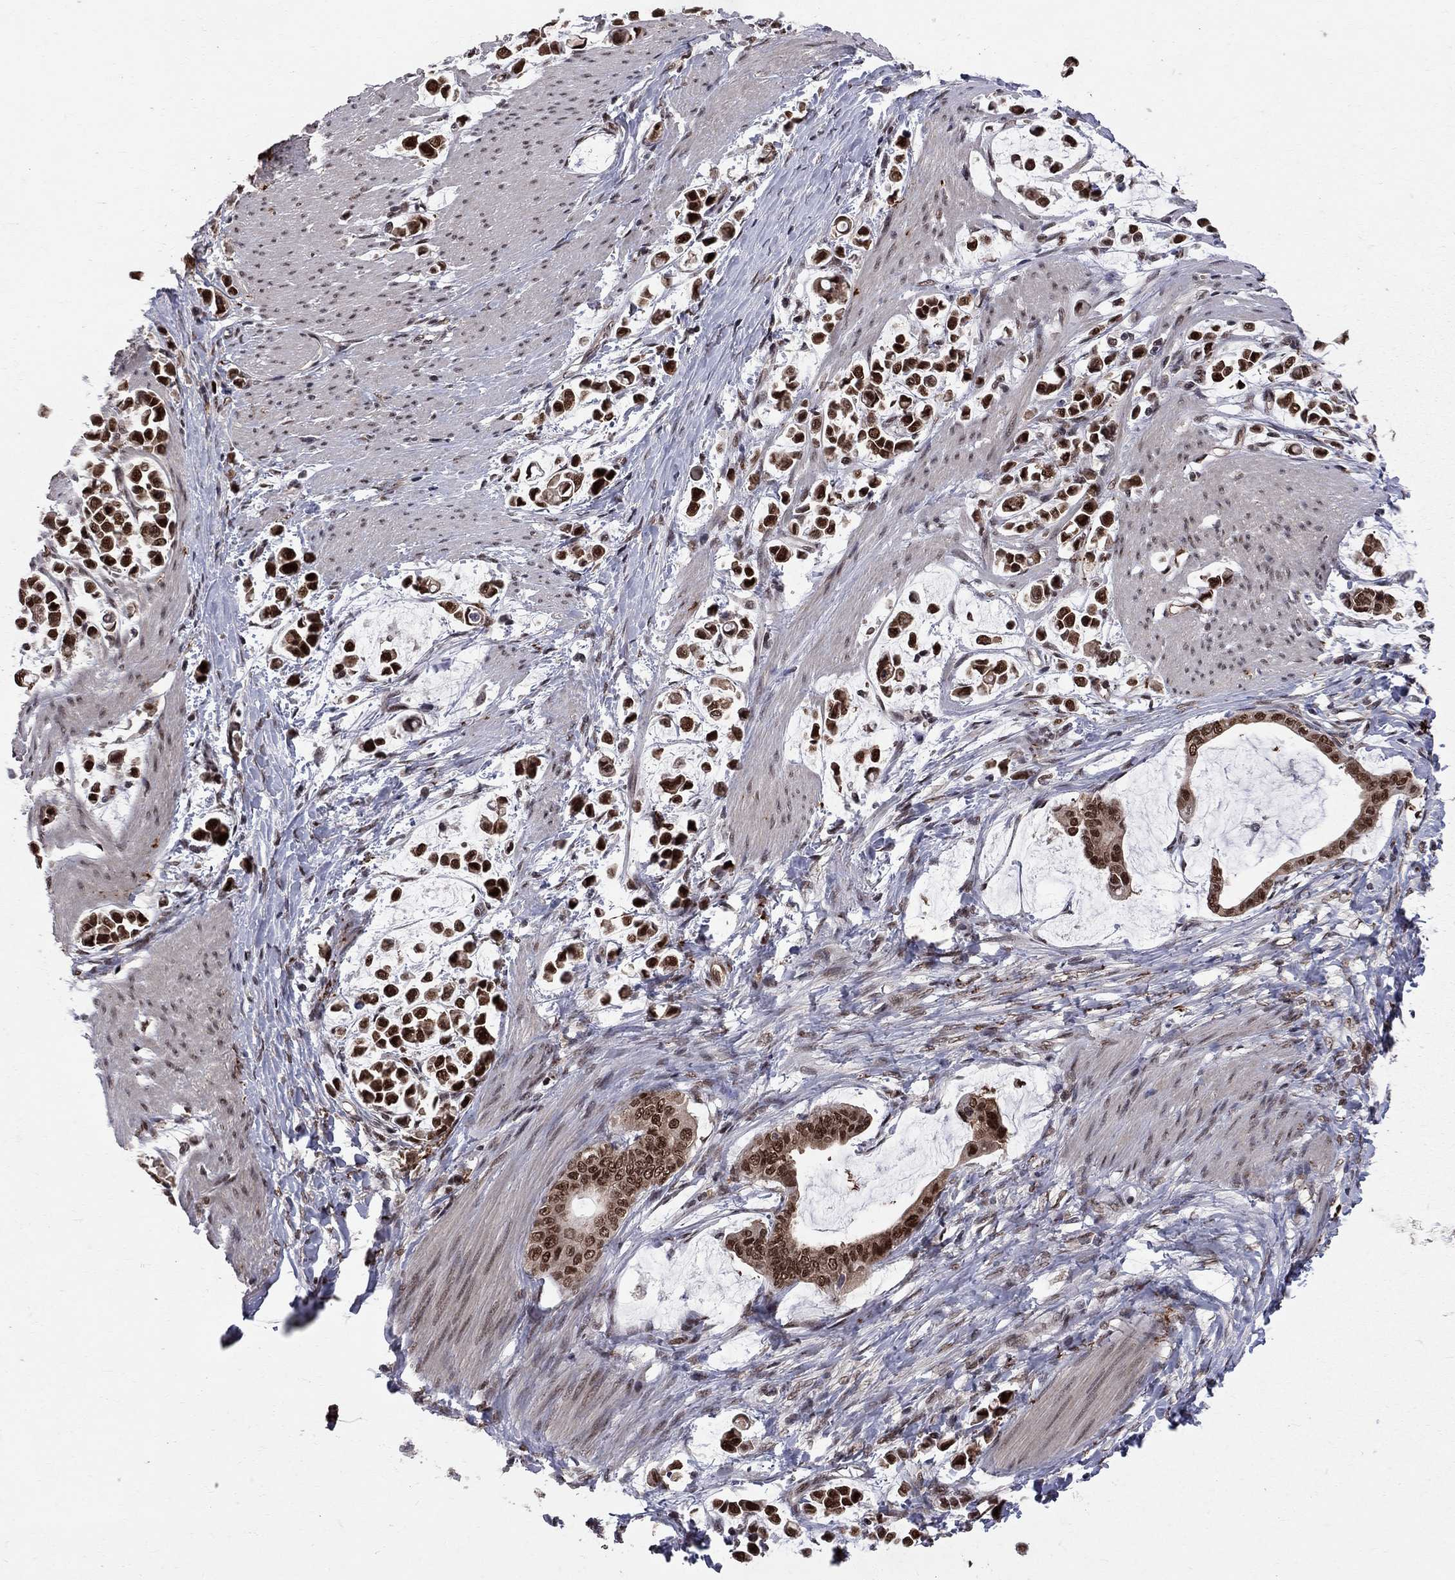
{"staining": {"intensity": "strong", "quantity": ">75%", "location": "nuclear"}, "tissue": "stomach cancer", "cell_type": "Tumor cells", "image_type": "cancer", "snomed": [{"axis": "morphology", "description": "Adenocarcinoma, NOS"}, {"axis": "topography", "description": "Stomach"}], "caption": "Strong nuclear staining for a protein is appreciated in about >75% of tumor cells of adenocarcinoma (stomach) using immunohistochemistry.", "gene": "SAP30L", "patient": {"sex": "male", "age": 82}}